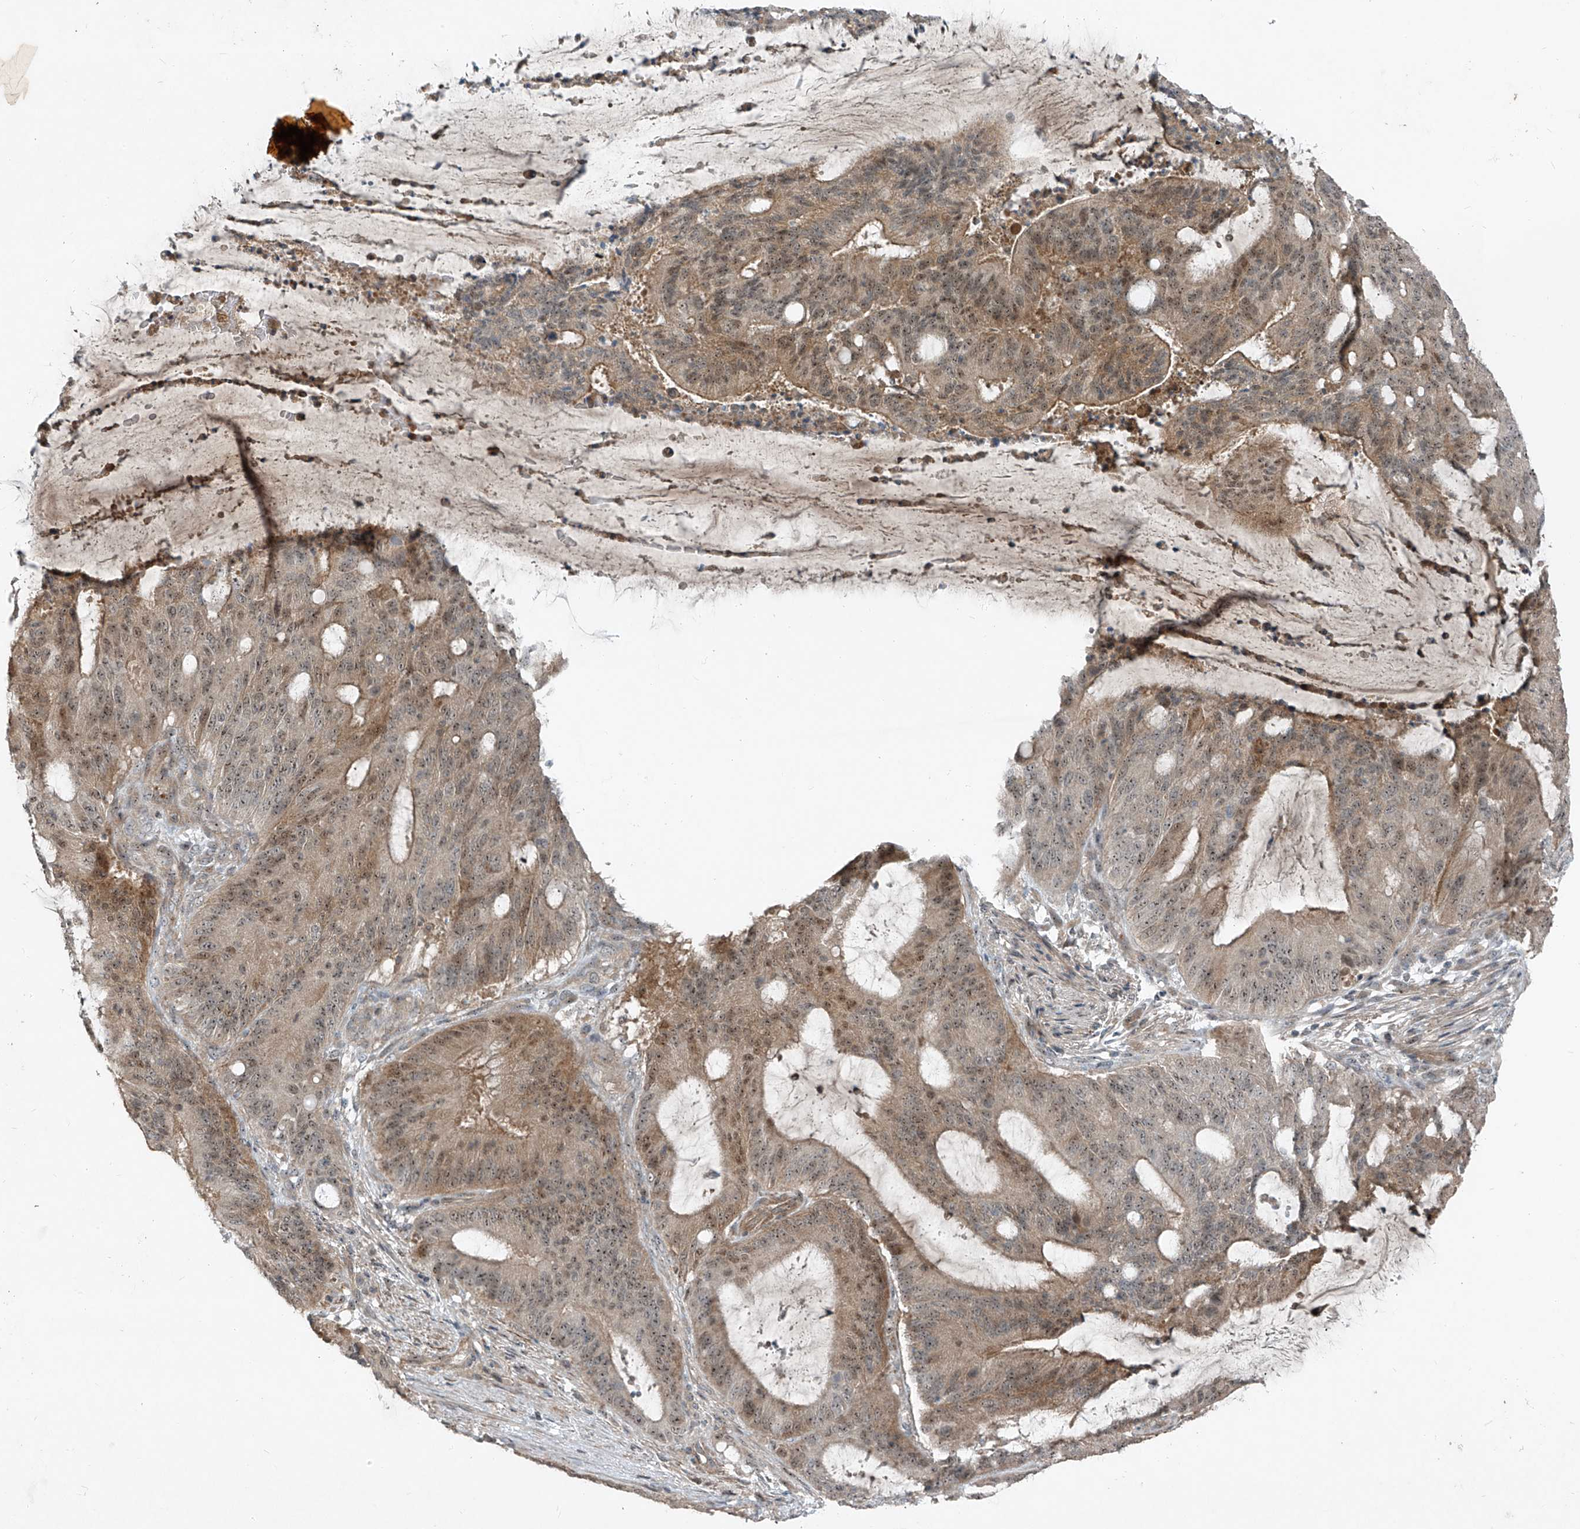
{"staining": {"intensity": "moderate", "quantity": ">75%", "location": "cytoplasmic/membranous,nuclear"}, "tissue": "liver cancer", "cell_type": "Tumor cells", "image_type": "cancer", "snomed": [{"axis": "morphology", "description": "Normal tissue, NOS"}, {"axis": "morphology", "description": "Cholangiocarcinoma"}, {"axis": "topography", "description": "Liver"}, {"axis": "topography", "description": "Peripheral nerve tissue"}], "caption": "Brown immunohistochemical staining in human liver cancer shows moderate cytoplasmic/membranous and nuclear positivity in about >75% of tumor cells.", "gene": "PPCS", "patient": {"sex": "female", "age": 73}}